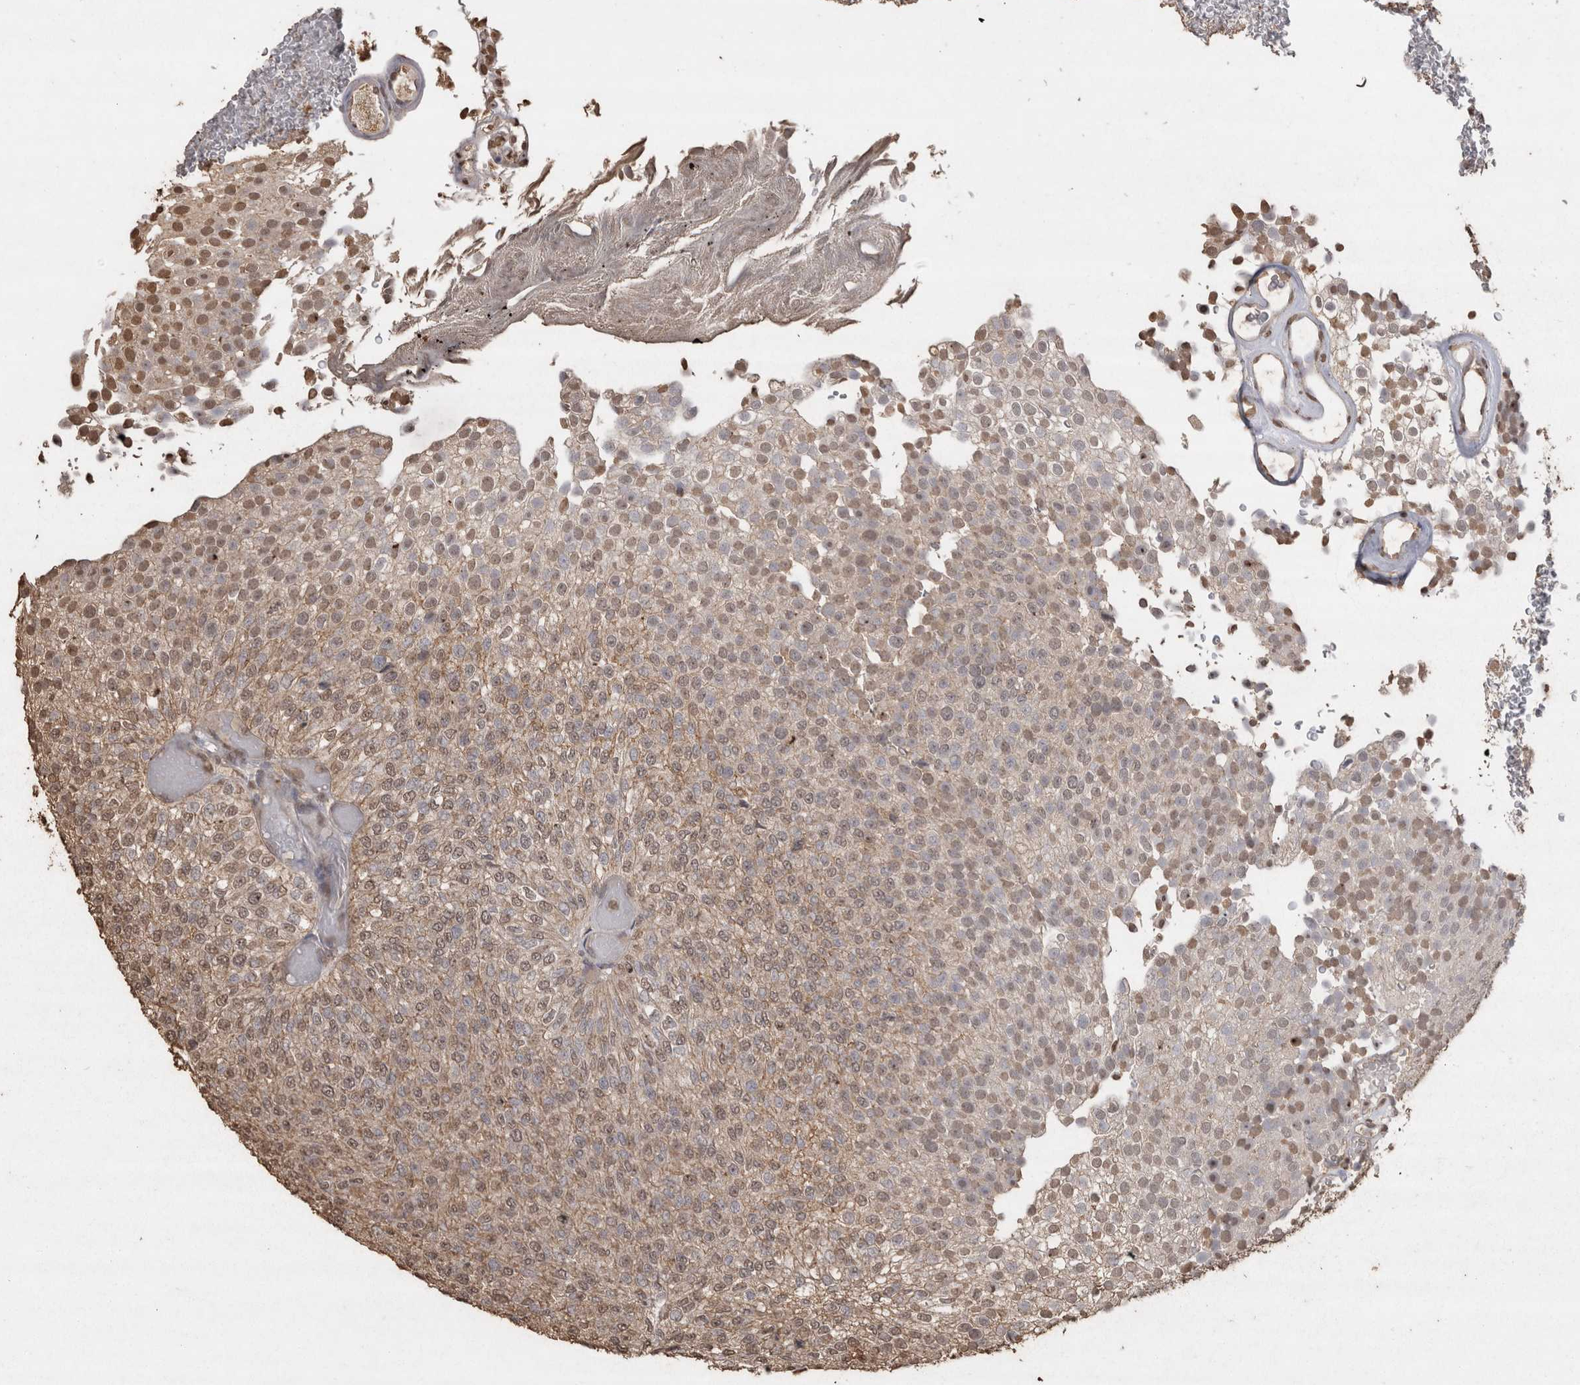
{"staining": {"intensity": "moderate", "quantity": "25%-75%", "location": "cytoplasmic/membranous,nuclear"}, "tissue": "urothelial cancer", "cell_type": "Tumor cells", "image_type": "cancer", "snomed": [{"axis": "morphology", "description": "Urothelial carcinoma, Low grade"}, {"axis": "topography", "description": "Urinary bladder"}], "caption": "Protein expression analysis of human urothelial cancer reveals moderate cytoplasmic/membranous and nuclear staining in about 25%-75% of tumor cells.", "gene": "CRELD2", "patient": {"sex": "male", "age": 78}}